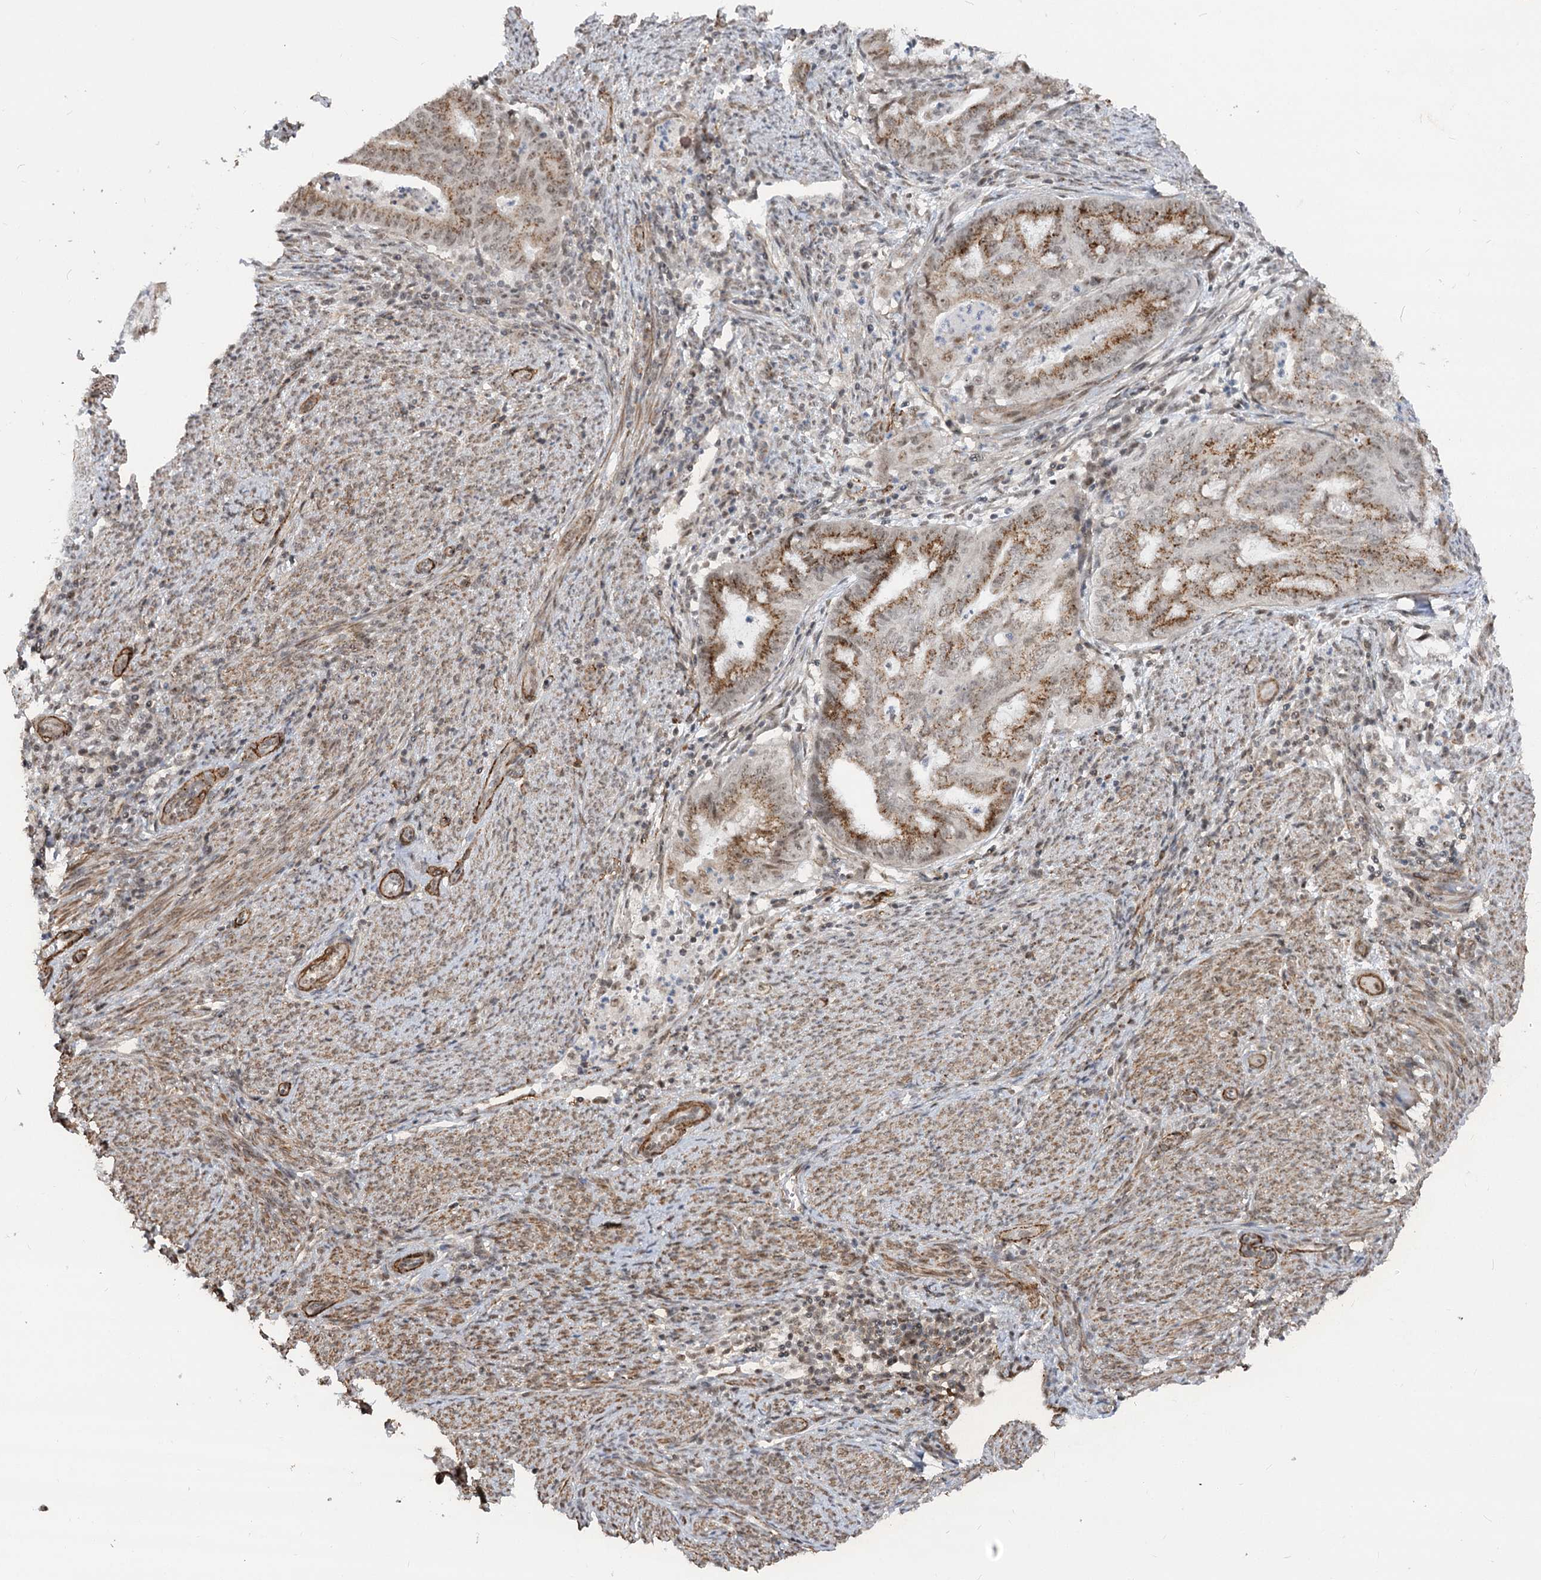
{"staining": {"intensity": "moderate", "quantity": "25%-75%", "location": "cytoplasmic/membranous,nuclear"}, "tissue": "endometrial cancer", "cell_type": "Tumor cells", "image_type": "cancer", "snomed": [{"axis": "morphology", "description": "Adenocarcinoma, NOS"}, {"axis": "topography", "description": "Endometrium"}], "caption": "High-magnification brightfield microscopy of endometrial cancer stained with DAB (brown) and counterstained with hematoxylin (blue). tumor cells exhibit moderate cytoplasmic/membranous and nuclear positivity is seen in about25%-75% of cells.", "gene": "GNL3L", "patient": {"sex": "female", "age": 79}}